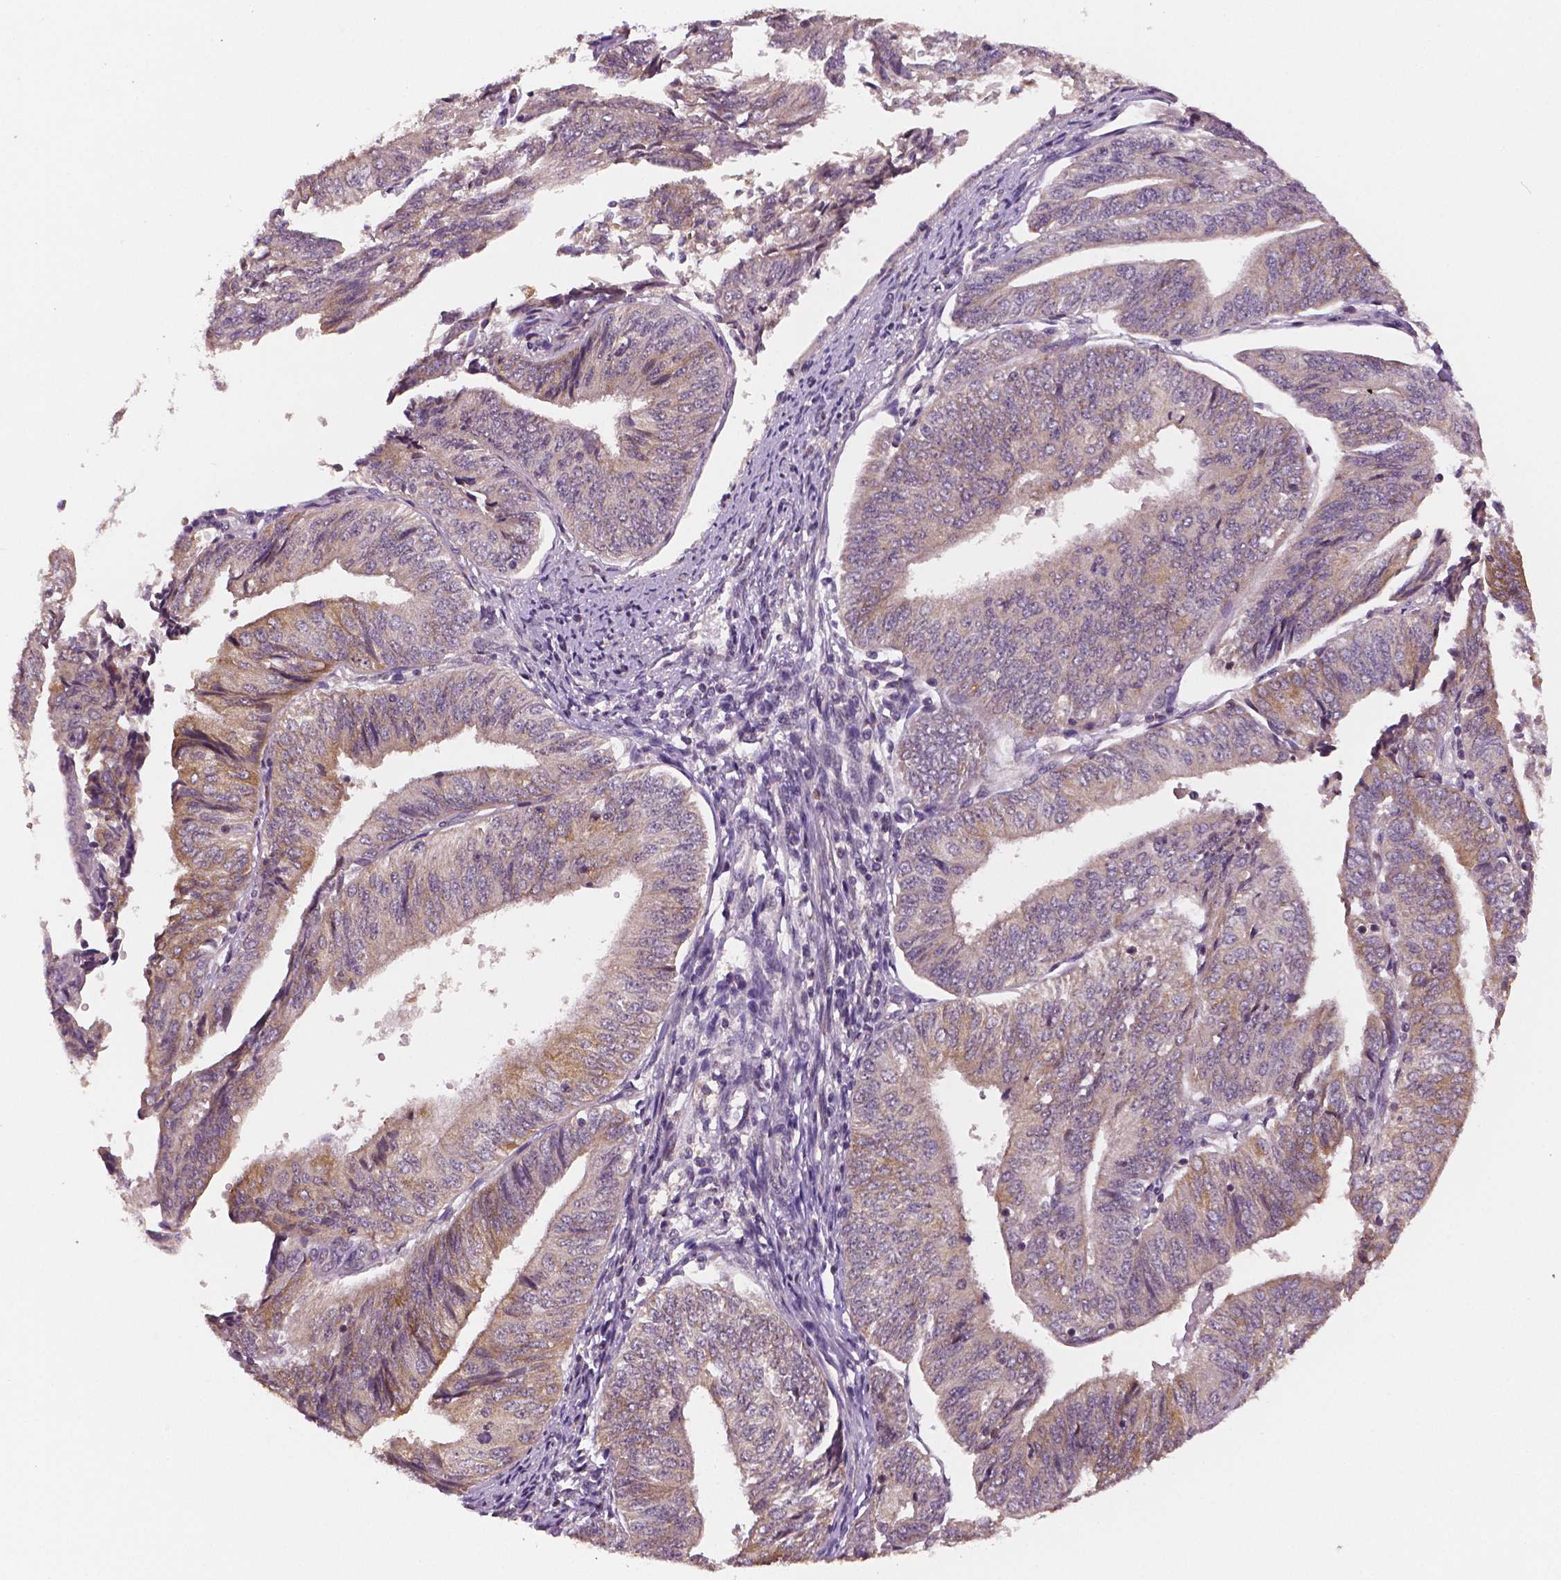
{"staining": {"intensity": "moderate", "quantity": "<25%", "location": "cytoplasmic/membranous"}, "tissue": "endometrial cancer", "cell_type": "Tumor cells", "image_type": "cancer", "snomed": [{"axis": "morphology", "description": "Adenocarcinoma, NOS"}, {"axis": "topography", "description": "Endometrium"}], "caption": "This photomicrograph demonstrates immunohistochemistry staining of adenocarcinoma (endometrial), with low moderate cytoplasmic/membranous positivity in about <25% of tumor cells.", "gene": "STAT3", "patient": {"sex": "female", "age": 58}}